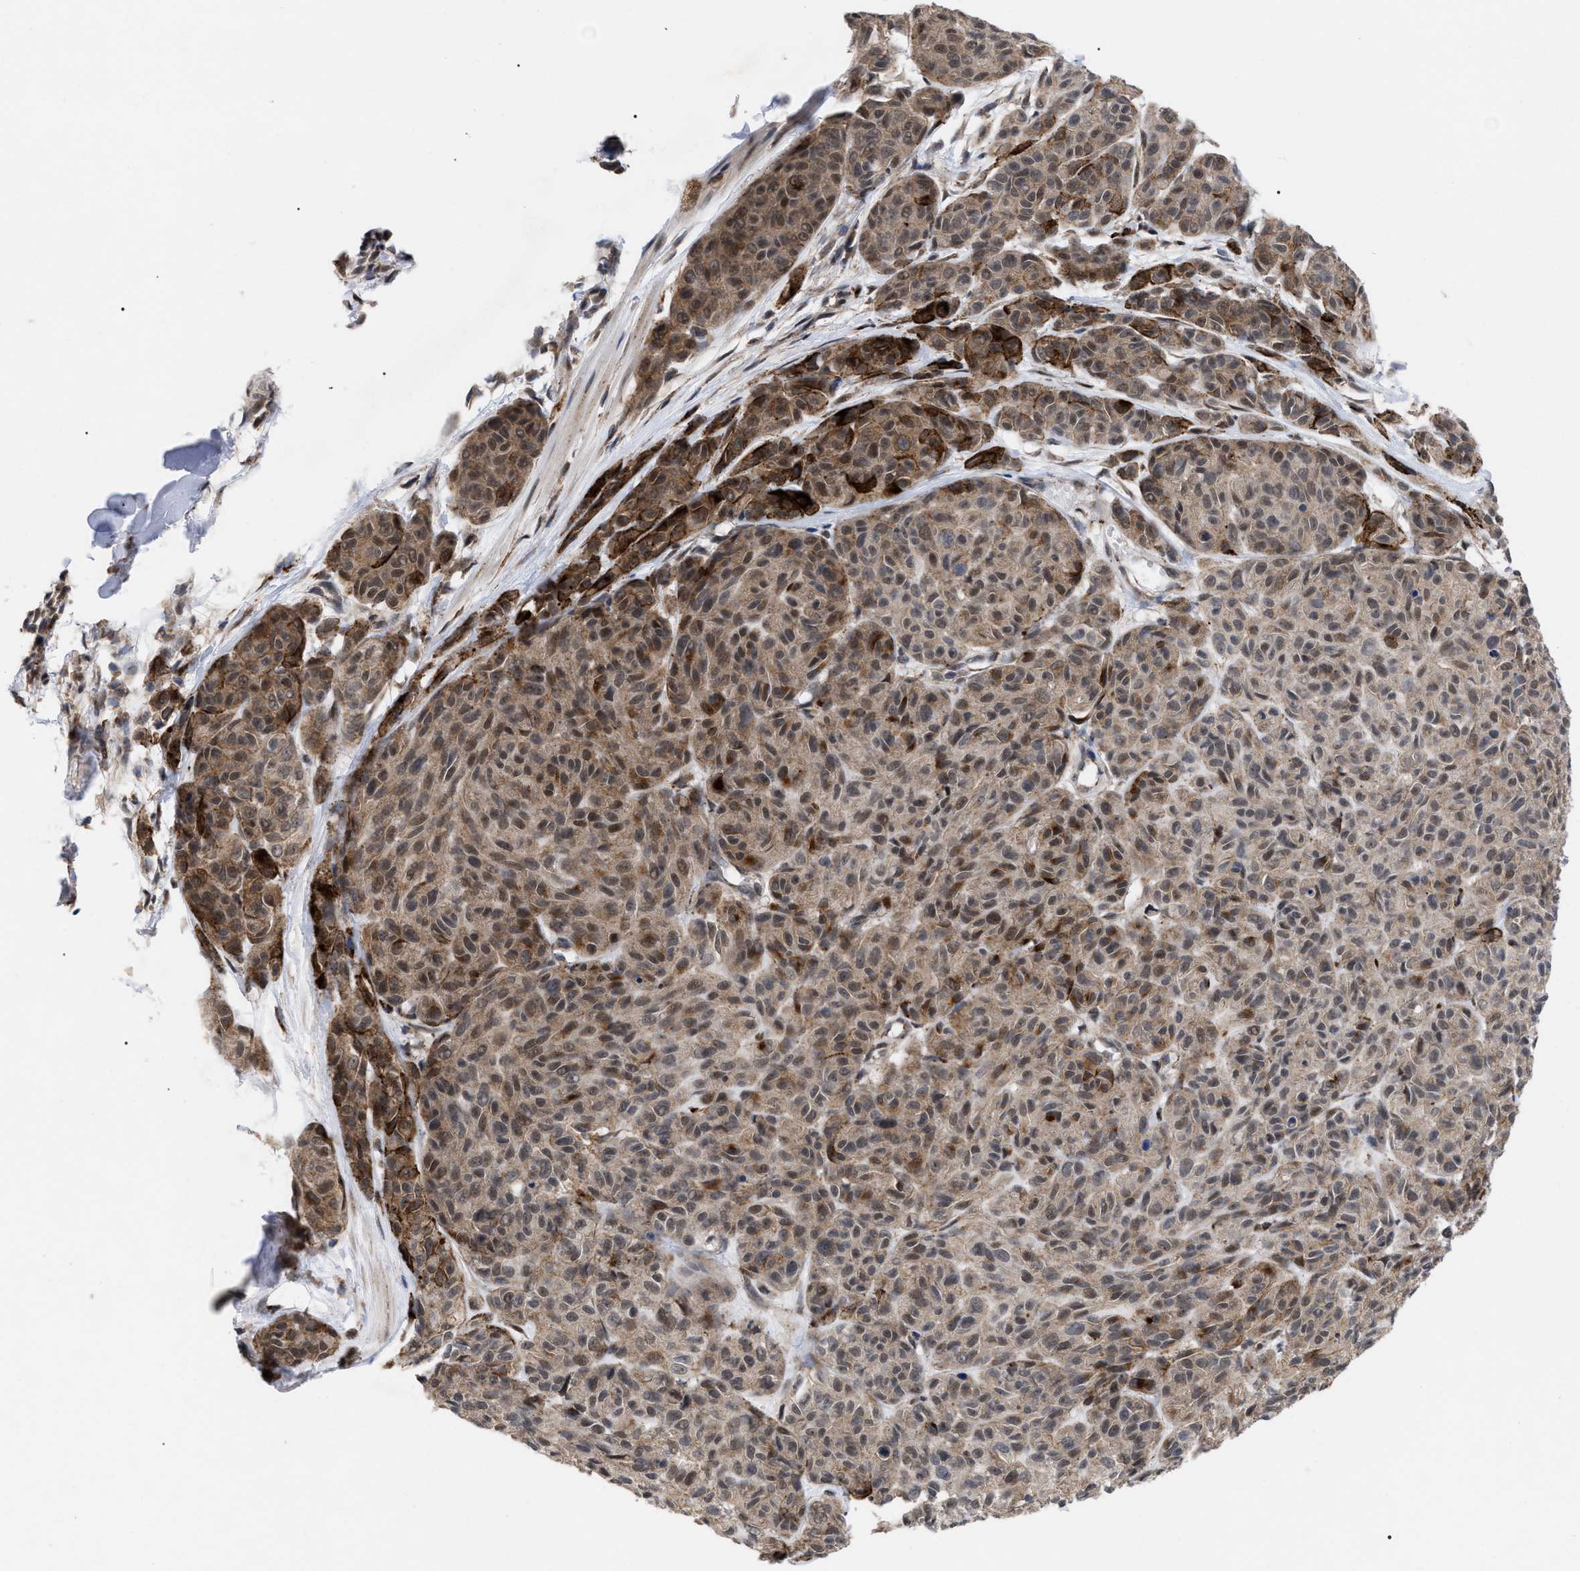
{"staining": {"intensity": "weak", "quantity": ">75%", "location": "cytoplasmic/membranous,nuclear"}, "tissue": "melanoma", "cell_type": "Tumor cells", "image_type": "cancer", "snomed": [{"axis": "morphology", "description": "Malignant melanoma, NOS"}, {"axis": "topography", "description": "Skin"}], "caption": "Weak cytoplasmic/membranous and nuclear protein positivity is seen in about >75% of tumor cells in malignant melanoma. Immunohistochemistry (ihc) stains the protein in brown and the nuclei are stained blue.", "gene": "UPF1", "patient": {"sex": "male", "age": 62}}